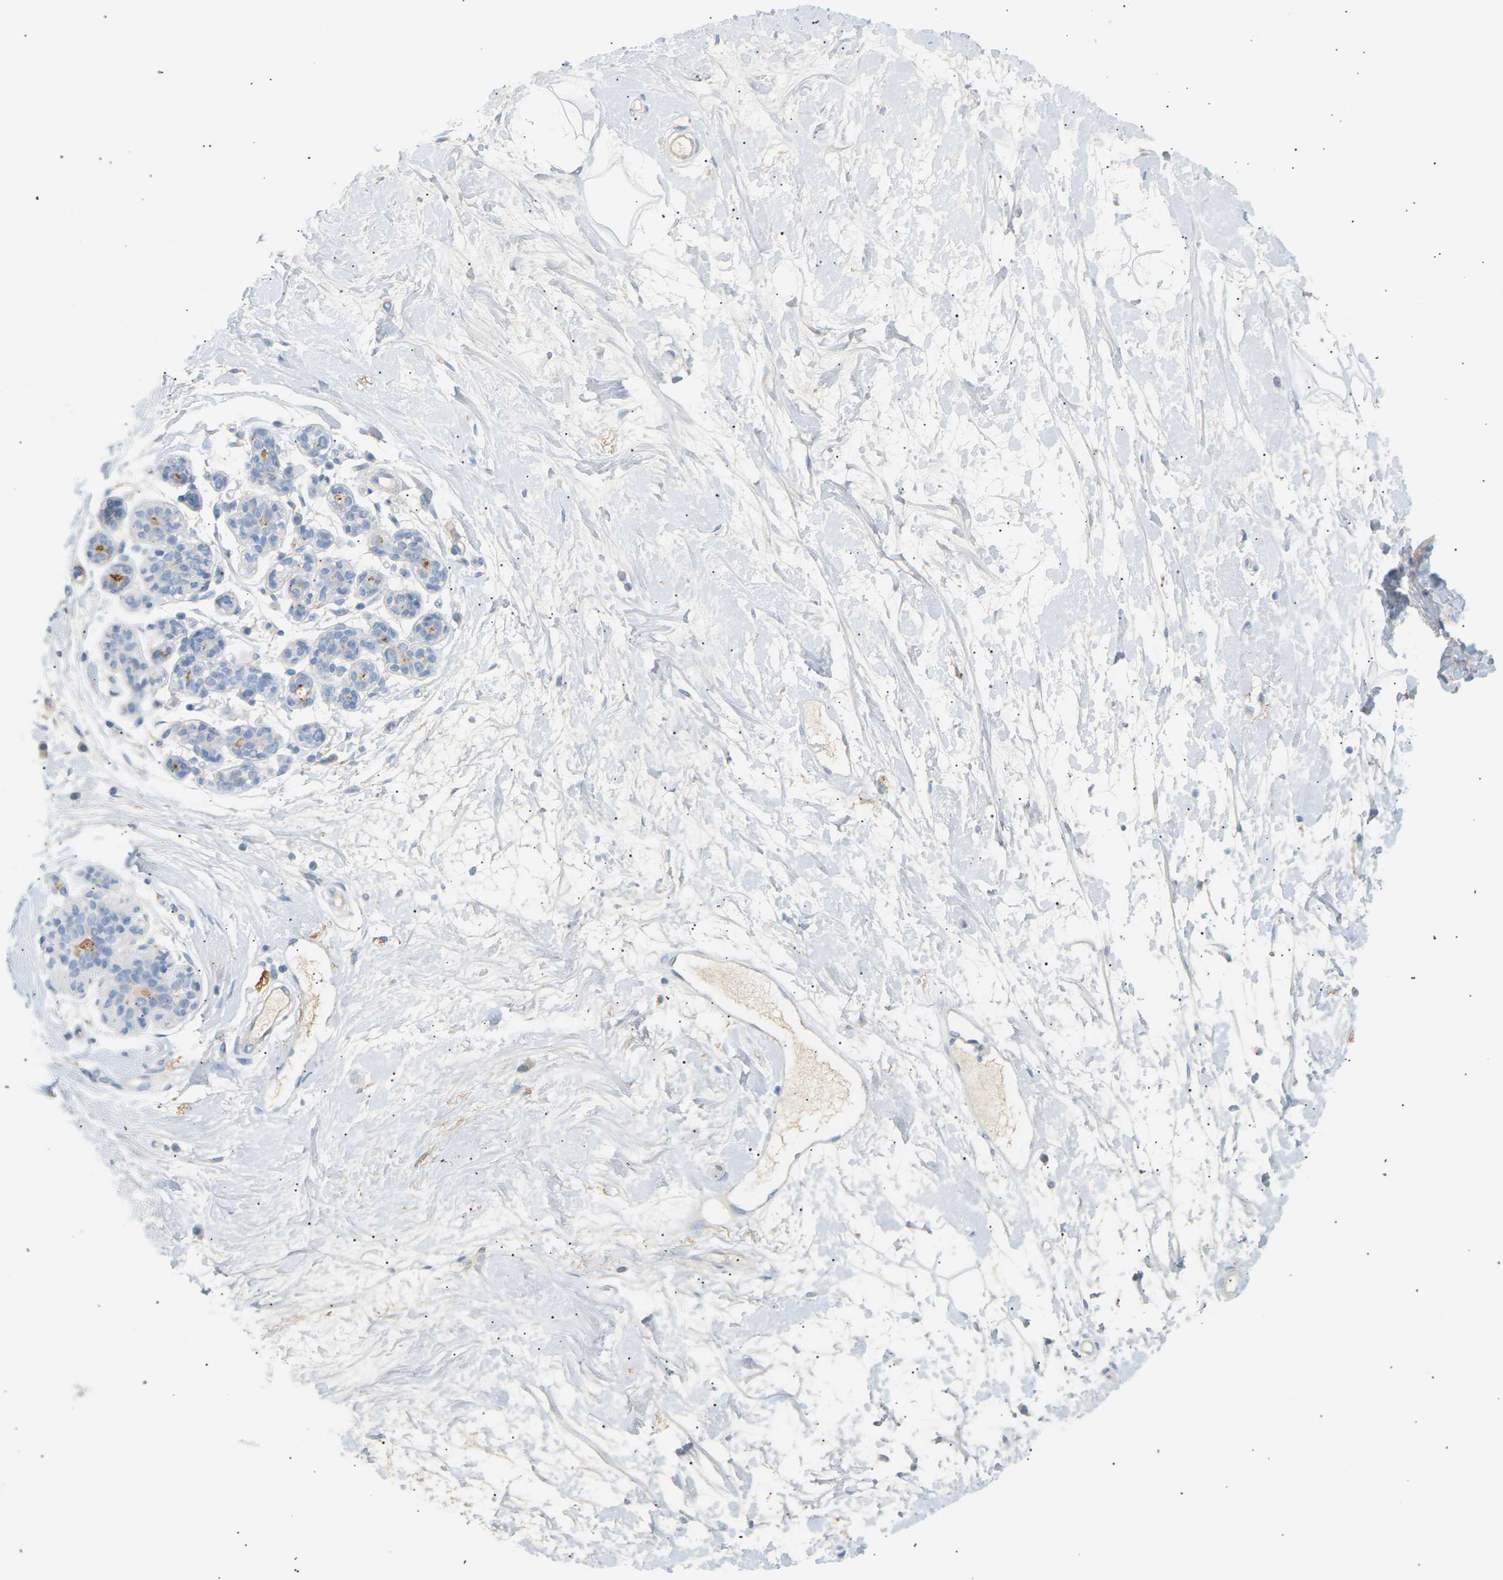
{"staining": {"intensity": "negative", "quantity": "none", "location": "none"}, "tissue": "breast", "cell_type": "Adipocytes", "image_type": "normal", "snomed": [{"axis": "morphology", "description": "Normal tissue, NOS"}, {"axis": "morphology", "description": "Lobular carcinoma"}, {"axis": "topography", "description": "Breast"}], "caption": "The IHC image has no significant staining in adipocytes of breast. Brightfield microscopy of immunohistochemistry stained with DAB (3,3'-diaminobenzidine) (brown) and hematoxylin (blue), captured at high magnification.", "gene": "CLU", "patient": {"sex": "female", "age": 59}}